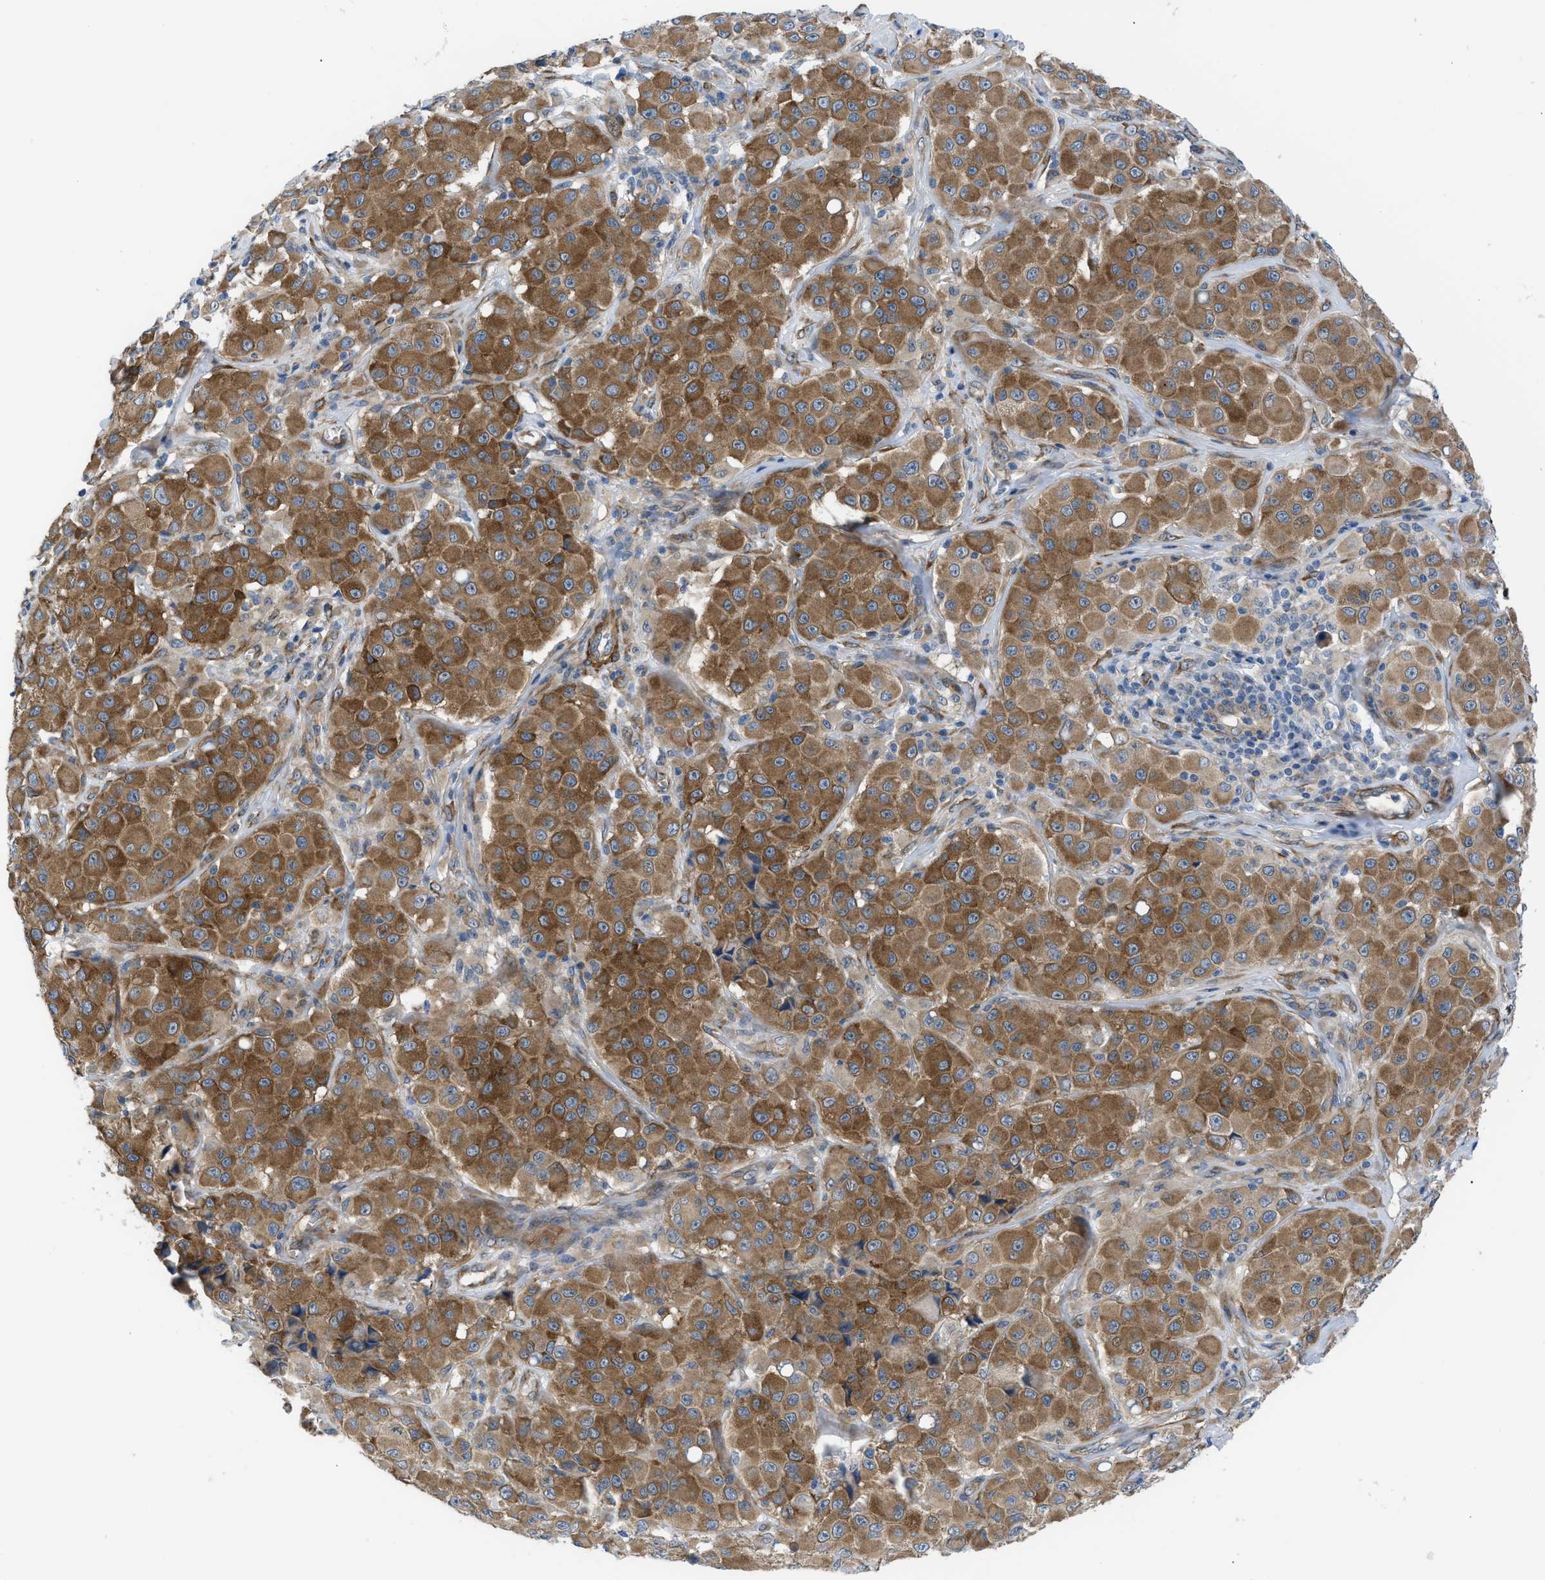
{"staining": {"intensity": "moderate", "quantity": ">75%", "location": "cytoplasmic/membranous"}, "tissue": "melanoma", "cell_type": "Tumor cells", "image_type": "cancer", "snomed": [{"axis": "morphology", "description": "Malignant melanoma, NOS"}, {"axis": "topography", "description": "Skin"}], "caption": "Brown immunohistochemical staining in malignant melanoma reveals moderate cytoplasmic/membranous staining in approximately >75% of tumor cells.", "gene": "MYO10", "patient": {"sex": "male", "age": 84}}